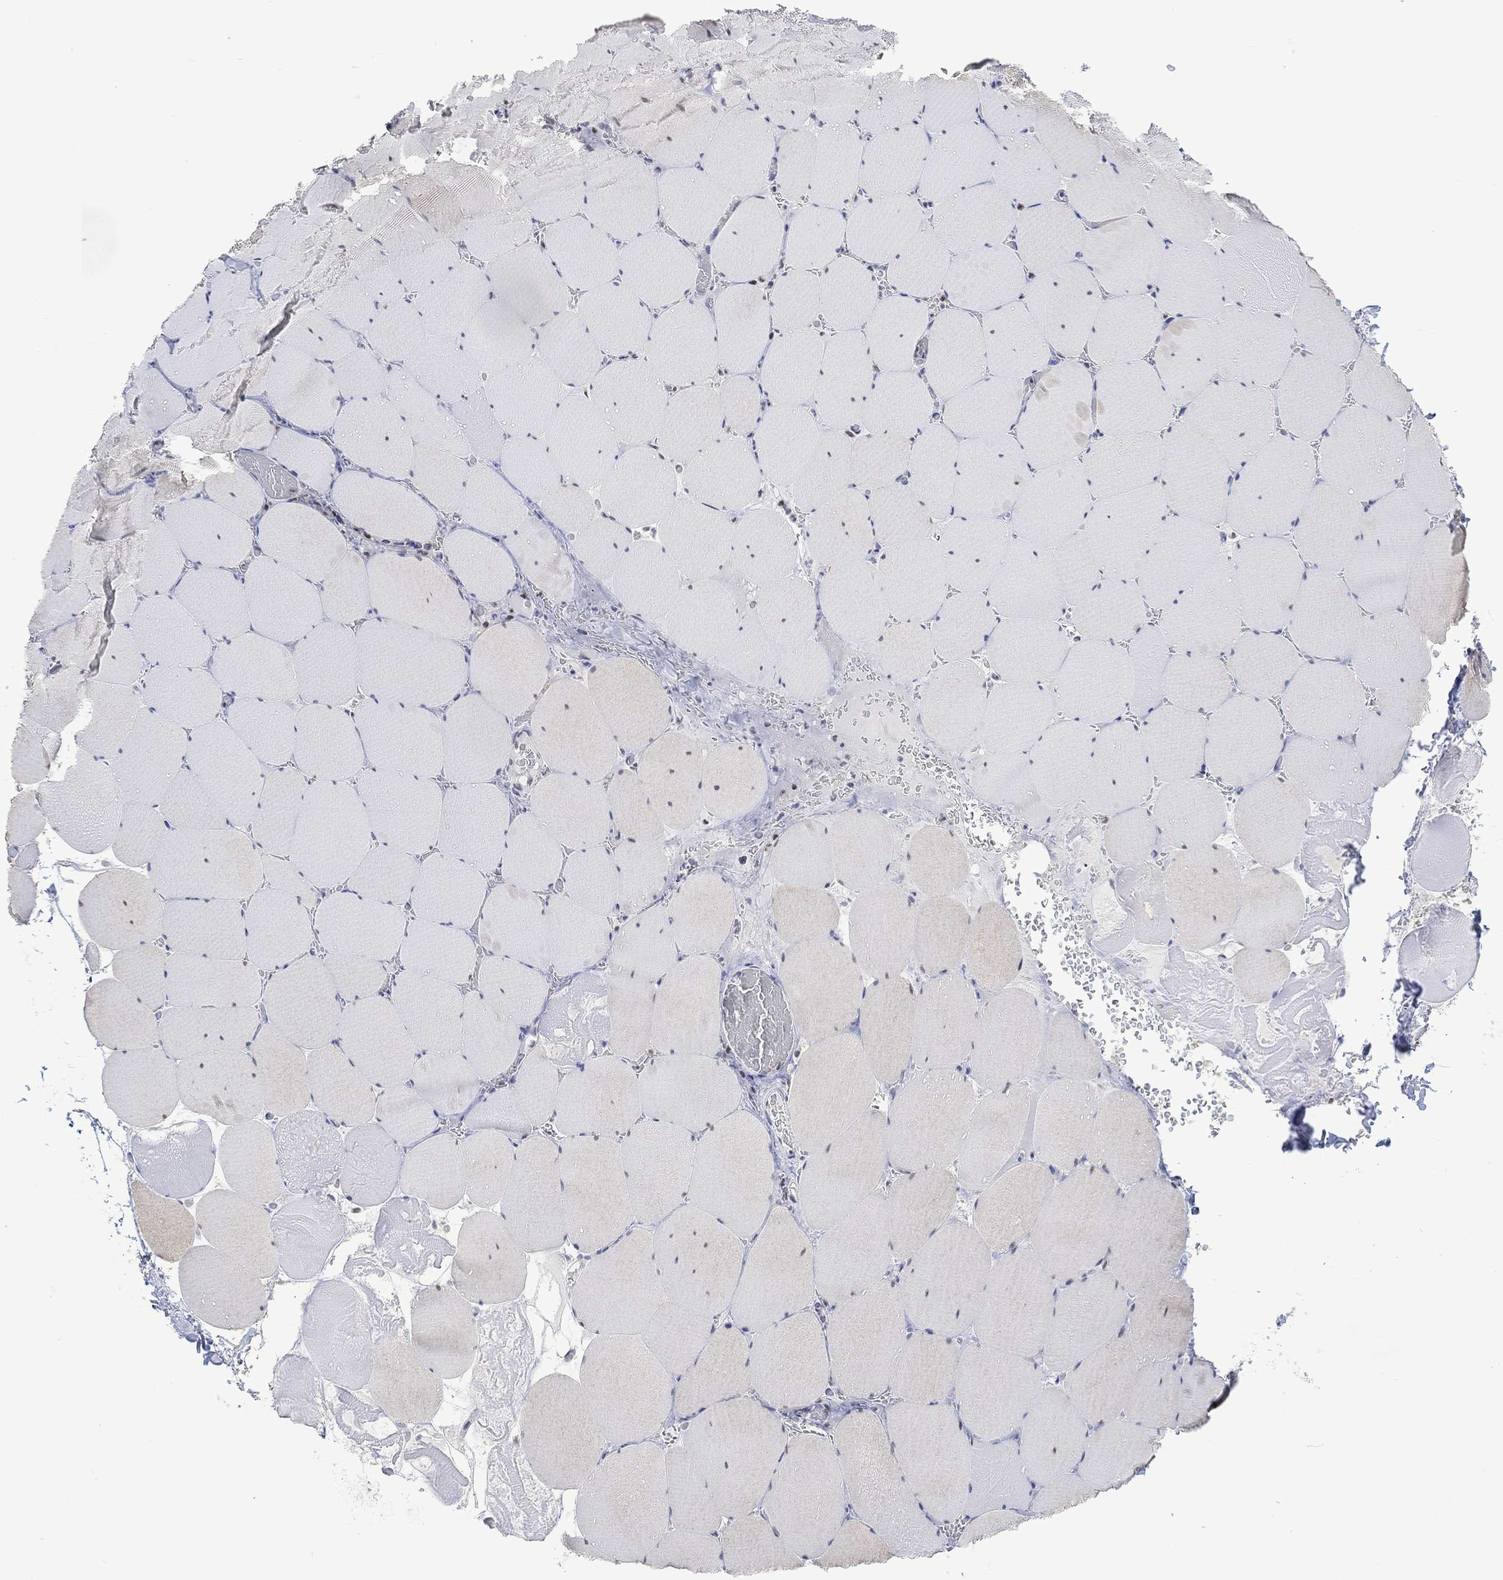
{"staining": {"intensity": "negative", "quantity": "none", "location": "none"}, "tissue": "skeletal muscle", "cell_type": "Myocytes", "image_type": "normal", "snomed": [{"axis": "morphology", "description": "Normal tissue, NOS"}, {"axis": "morphology", "description": "Malignant melanoma, Metastatic site"}, {"axis": "topography", "description": "Skeletal muscle"}], "caption": "An image of skeletal muscle stained for a protein demonstrates no brown staining in myocytes.", "gene": "RAD54L2", "patient": {"sex": "male", "age": 50}}